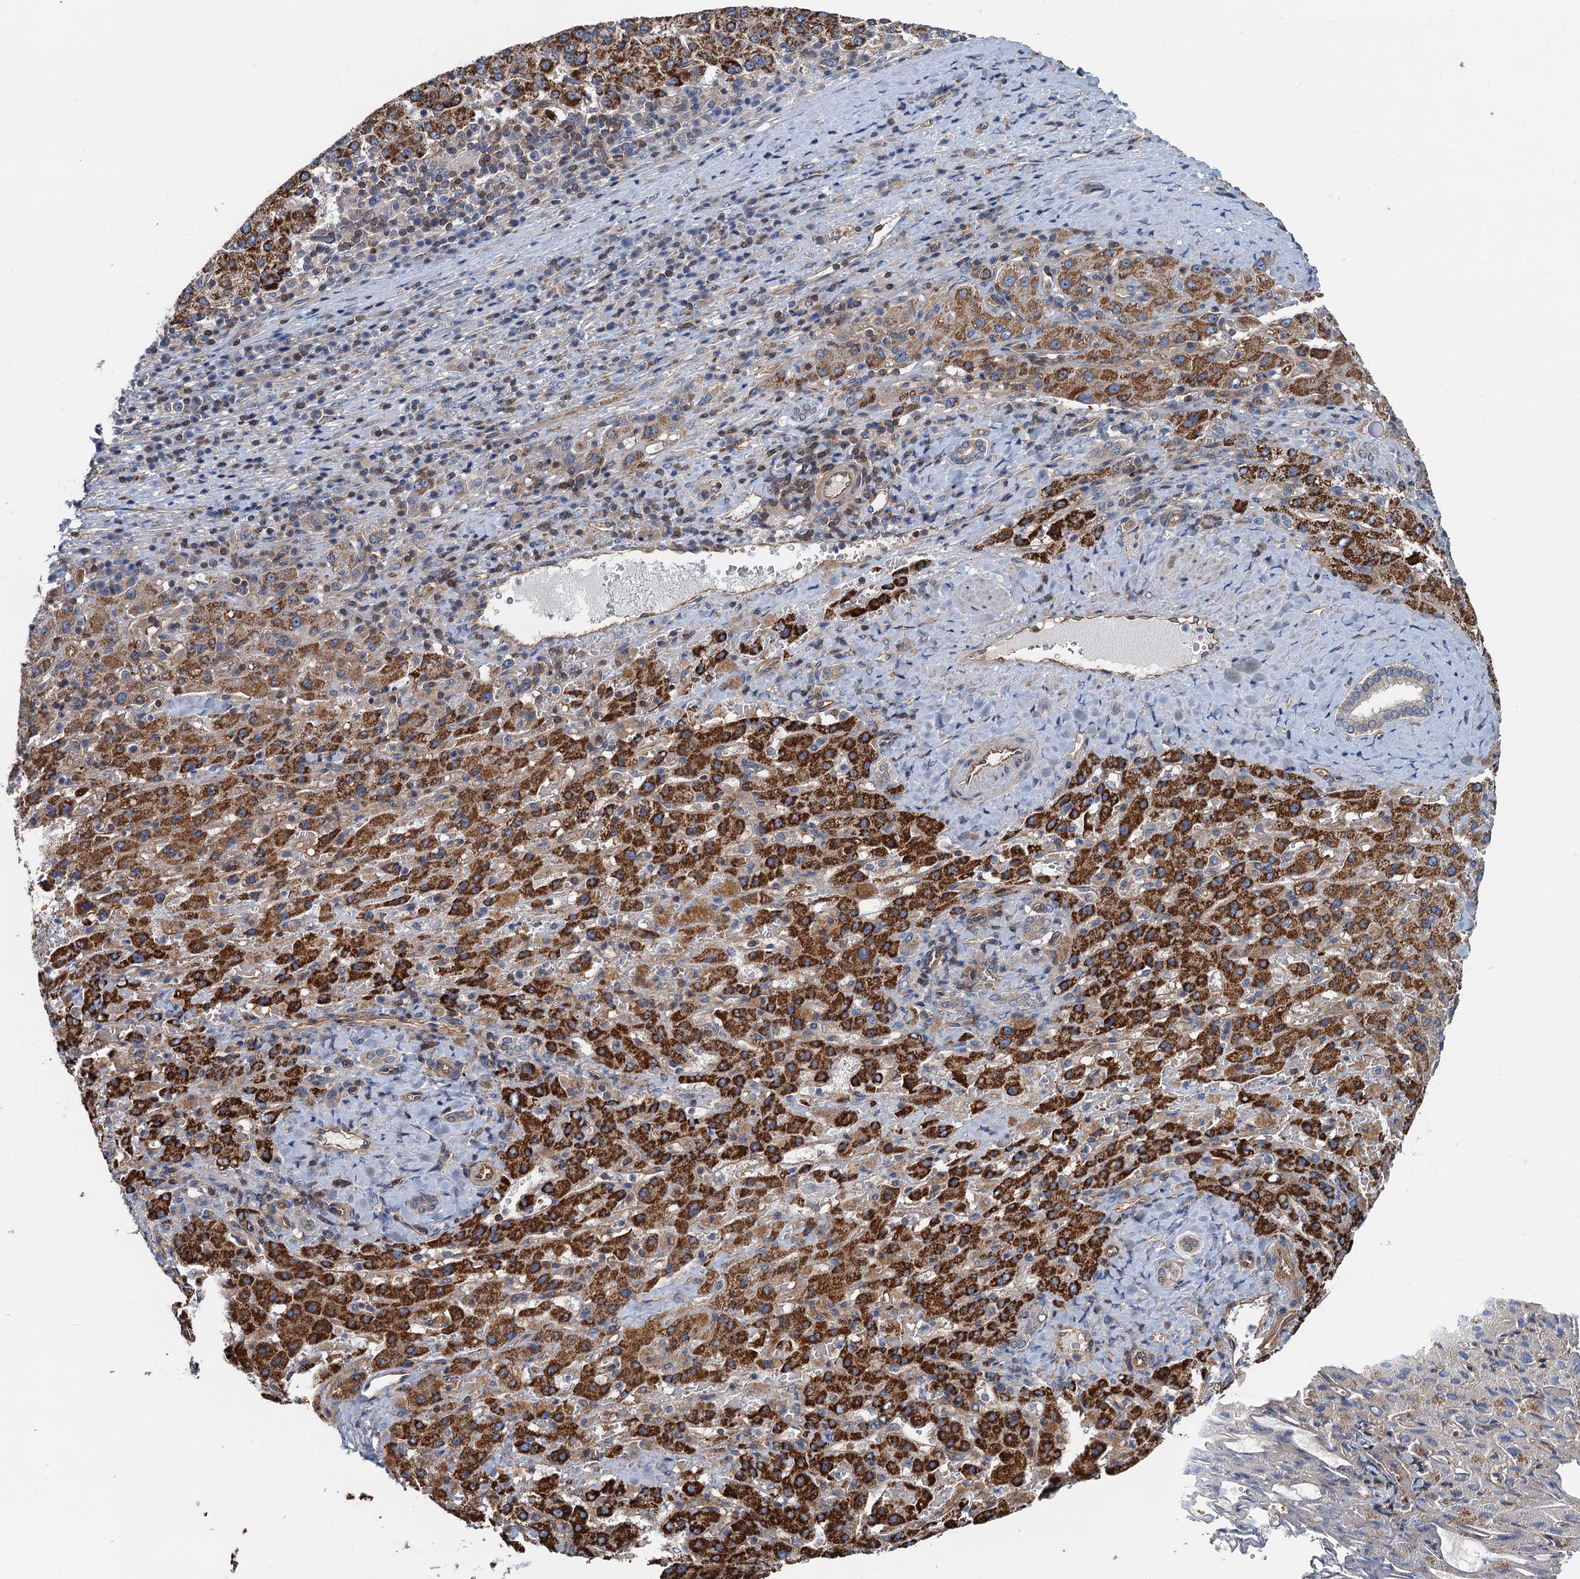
{"staining": {"intensity": "strong", "quantity": ">75%", "location": "cytoplasmic/membranous"}, "tissue": "liver cancer", "cell_type": "Tumor cells", "image_type": "cancer", "snomed": [{"axis": "morphology", "description": "Carcinoma, Hepatocellular, NOS"}, {"axis": "topography", "description": "Liver"}], "caption": "Liver cancer was stained to show a protein in brown. There is high levels of strong cytoplasmic/membranous positivity in approximately >75% of tumor cells.", "gene": "ROGDI", "patient": {"sex": "female", "age": 58}}